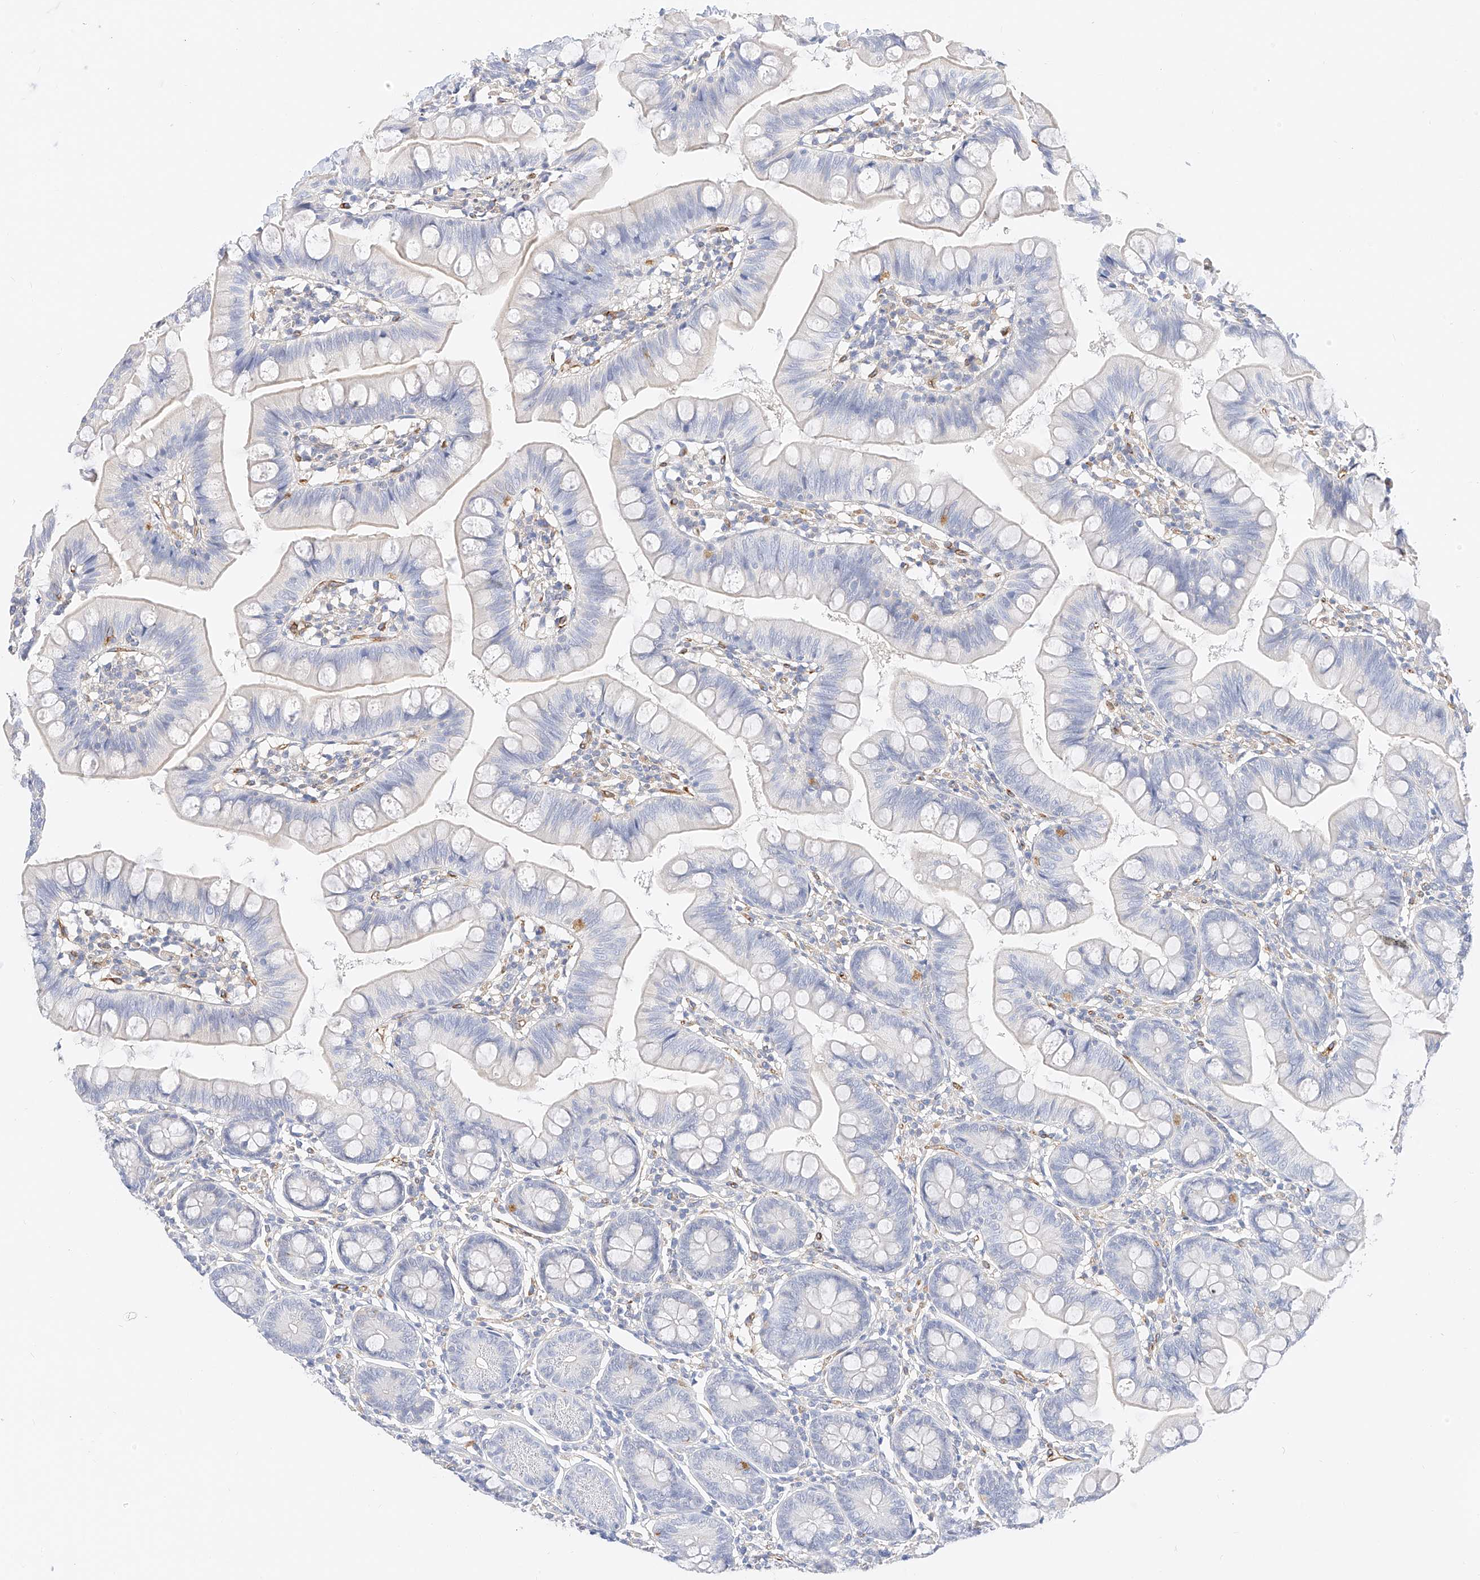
{"staining": {"intensity": "negative", "quantity": "none", "location": "none"}, "tissue": "small intestine", "cell_type": "Glandular cells", "image_type": "normal", "snomed": [{"axis": "morphology", "description": "Normal tissue, NOS"}, {"axis": "topography", "description": "Small intestine"}], "caption": "High power microscopy micrograph of an immunohistochemistry photomicrograph of benign small intestine, revealing no significant positivity in glandular cells. (DAB immunohistochemistry (IHC), high magnification).", "gene": "CDCP2", "patient": {"sex": "male", "age": 7}}